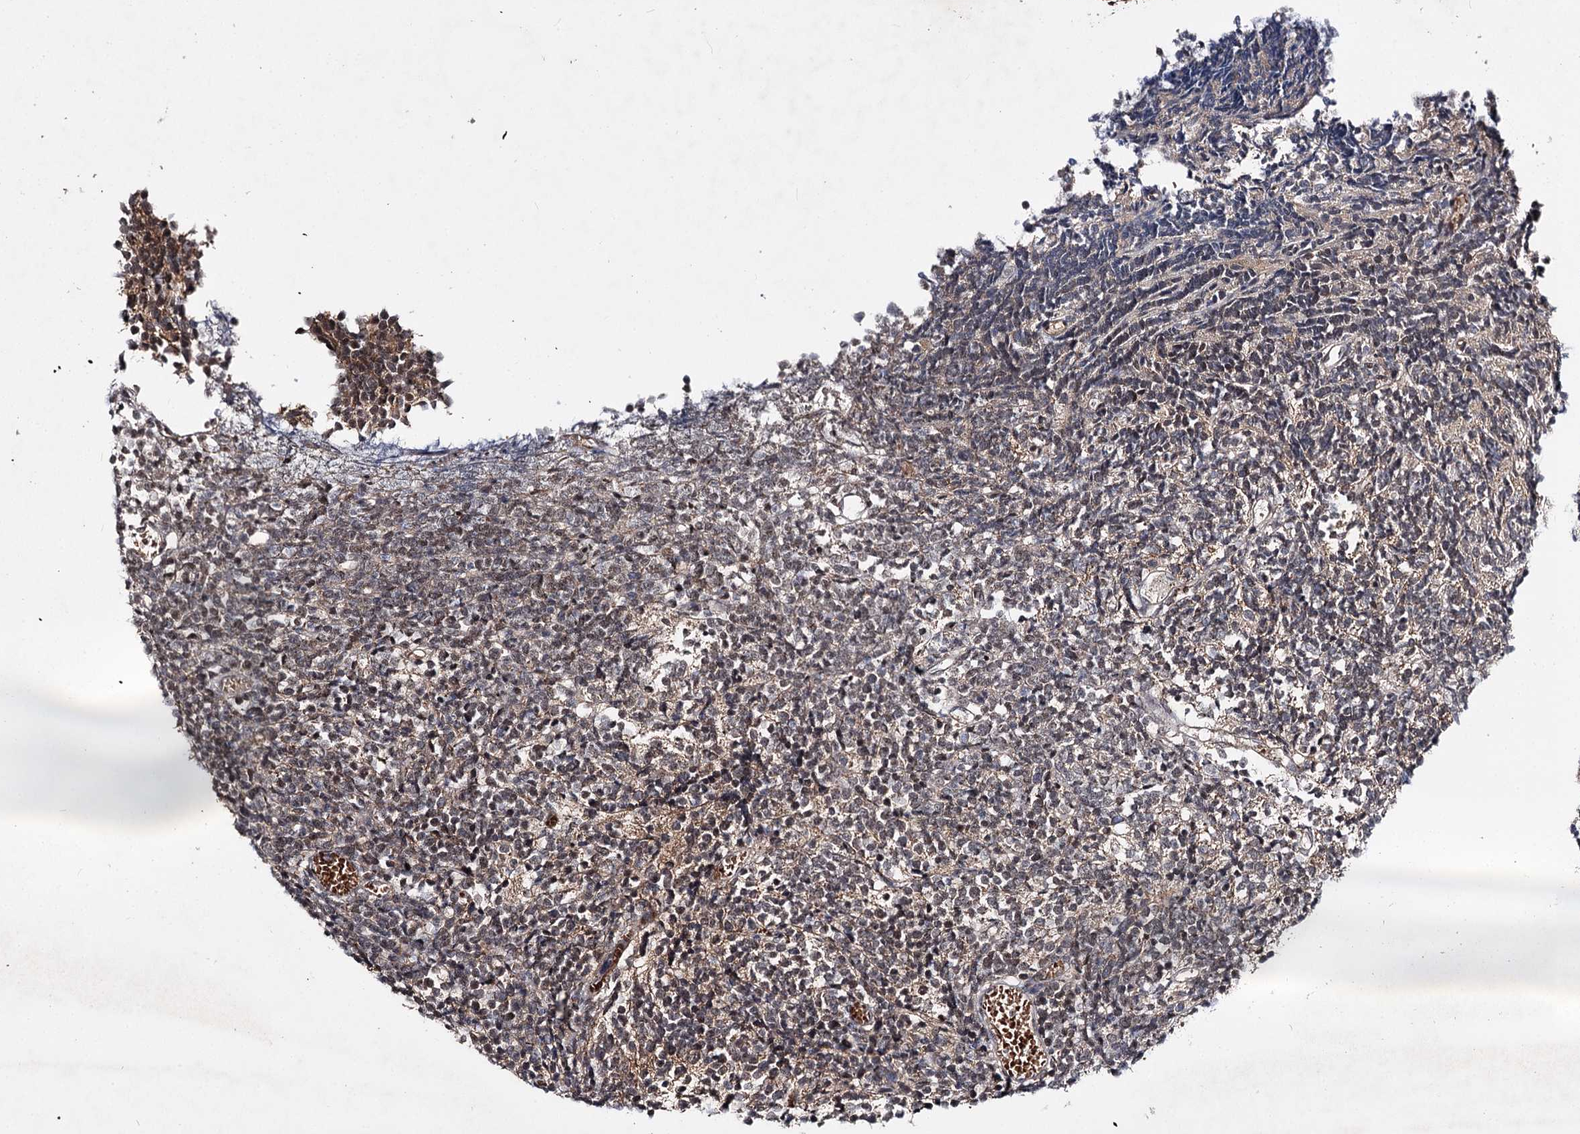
{"staining": {"intensity": "weak", "quantity": "<25%", "location": "cytoplasmic/membranous"}, "tissue": "glioma", "cell_type": "Tumor cells", "image_type": "cancer", "snomed": [{"axis": "morphology", "description": "Glioma, malignant, Low grade"}, {"axis": "topography", "description": "Brain"}], "caption": "DAB (3,3'-diaminobenzidine) immunohistochemical staining of human glioma reveals no significant positivity in tumor cells.", "gene": "MSANTD2", "patient": {"sex": "female", "age": 1}}